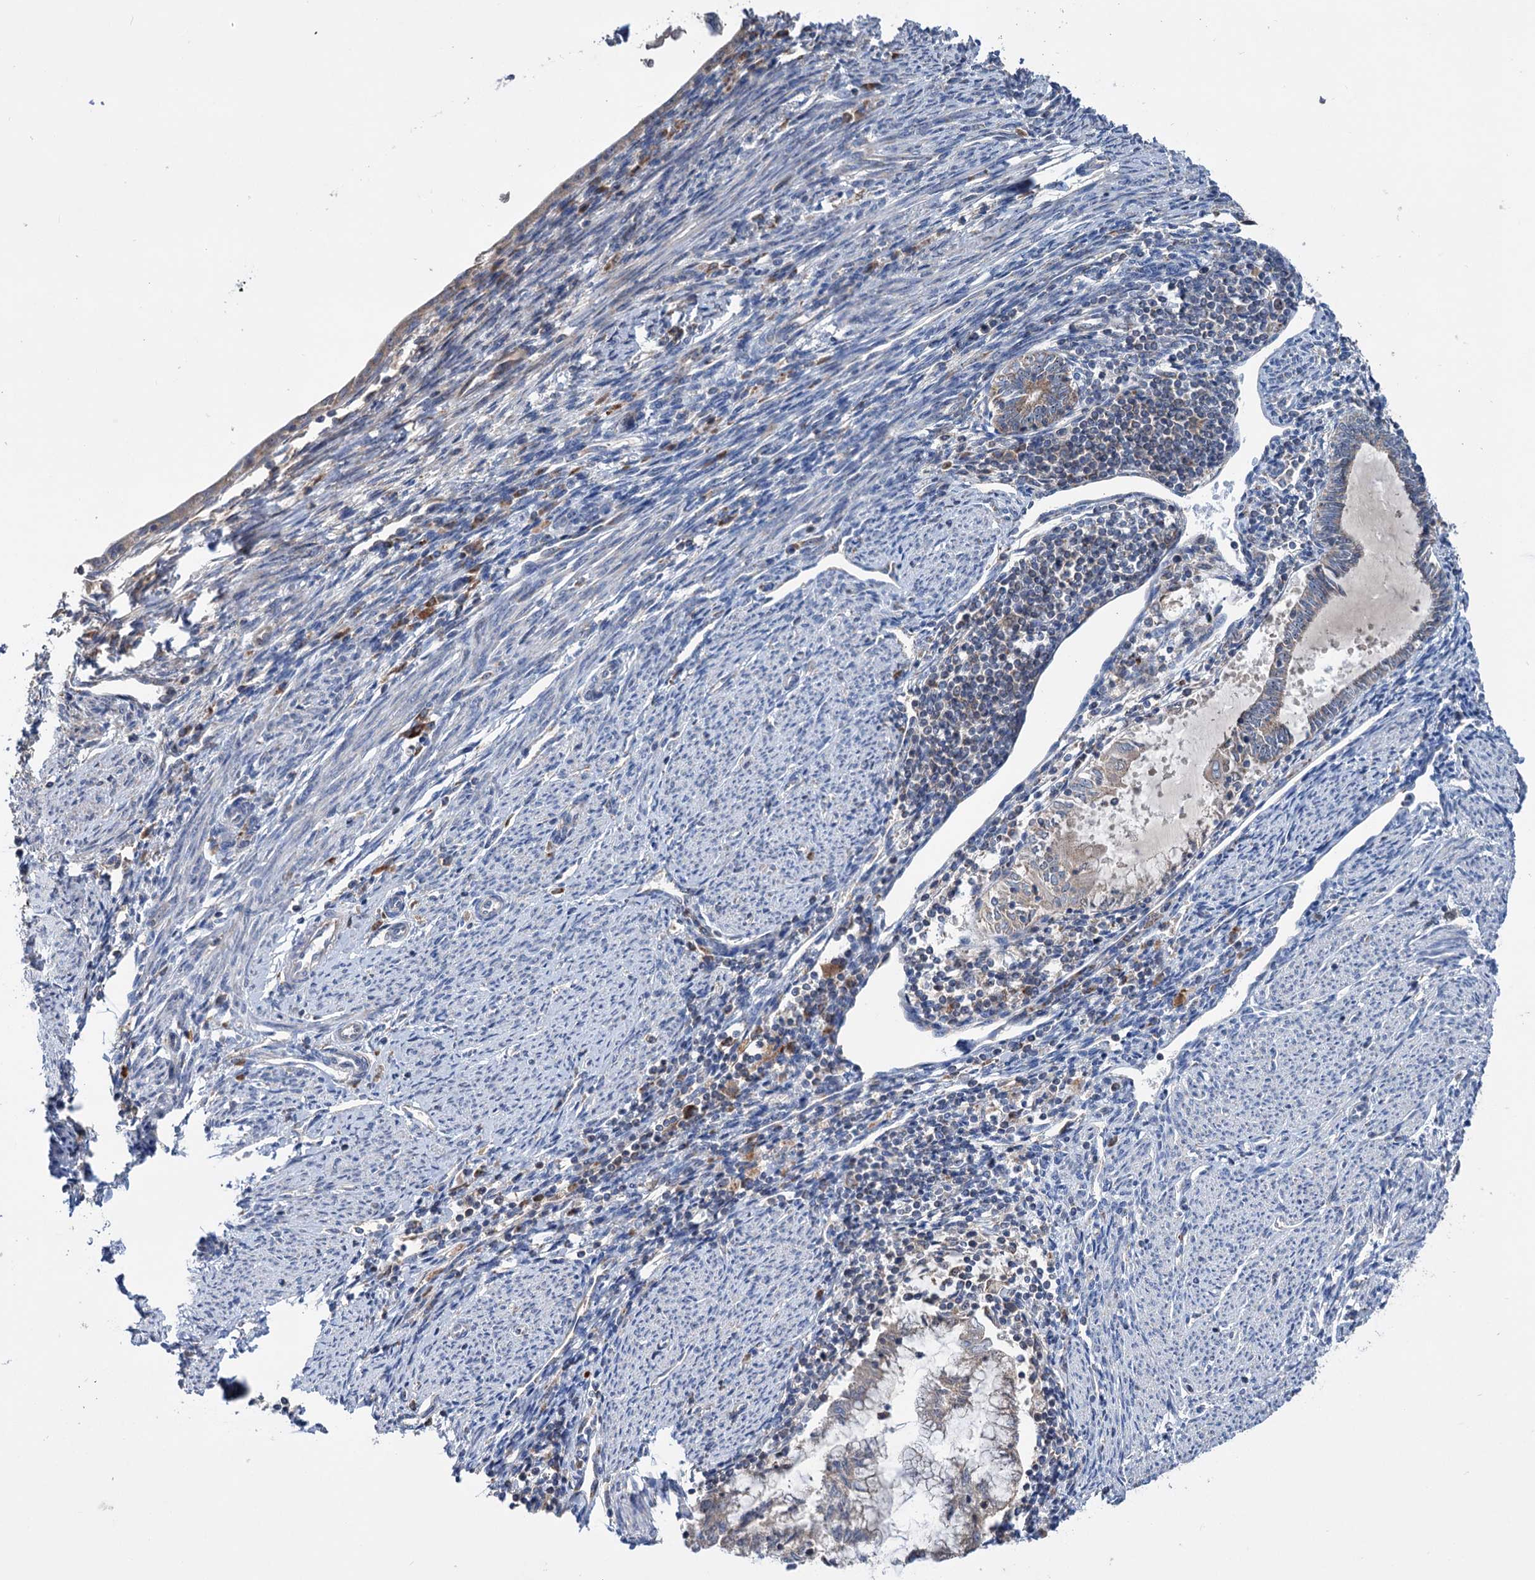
{"staining": {"intensity": "weak", "quantity": "<25%", "location": "cytoplasmic/membranous"}, "tissue": "endometrial cancer", "cell_type": "Tumor cells", "image_type": "cancer", "snomed": [{"axis": "morphology", "description": "Adenocarcinoma, NOS"}, {"axis": "topography", "description": "Endometrium"}], "caption": "Endometrial adenocarcinoma was stained to show a protein in brown. There is no significant staining in tumor cells.", "gene": "HTR3B", "patient": {"sex": "female", "age": 79}}